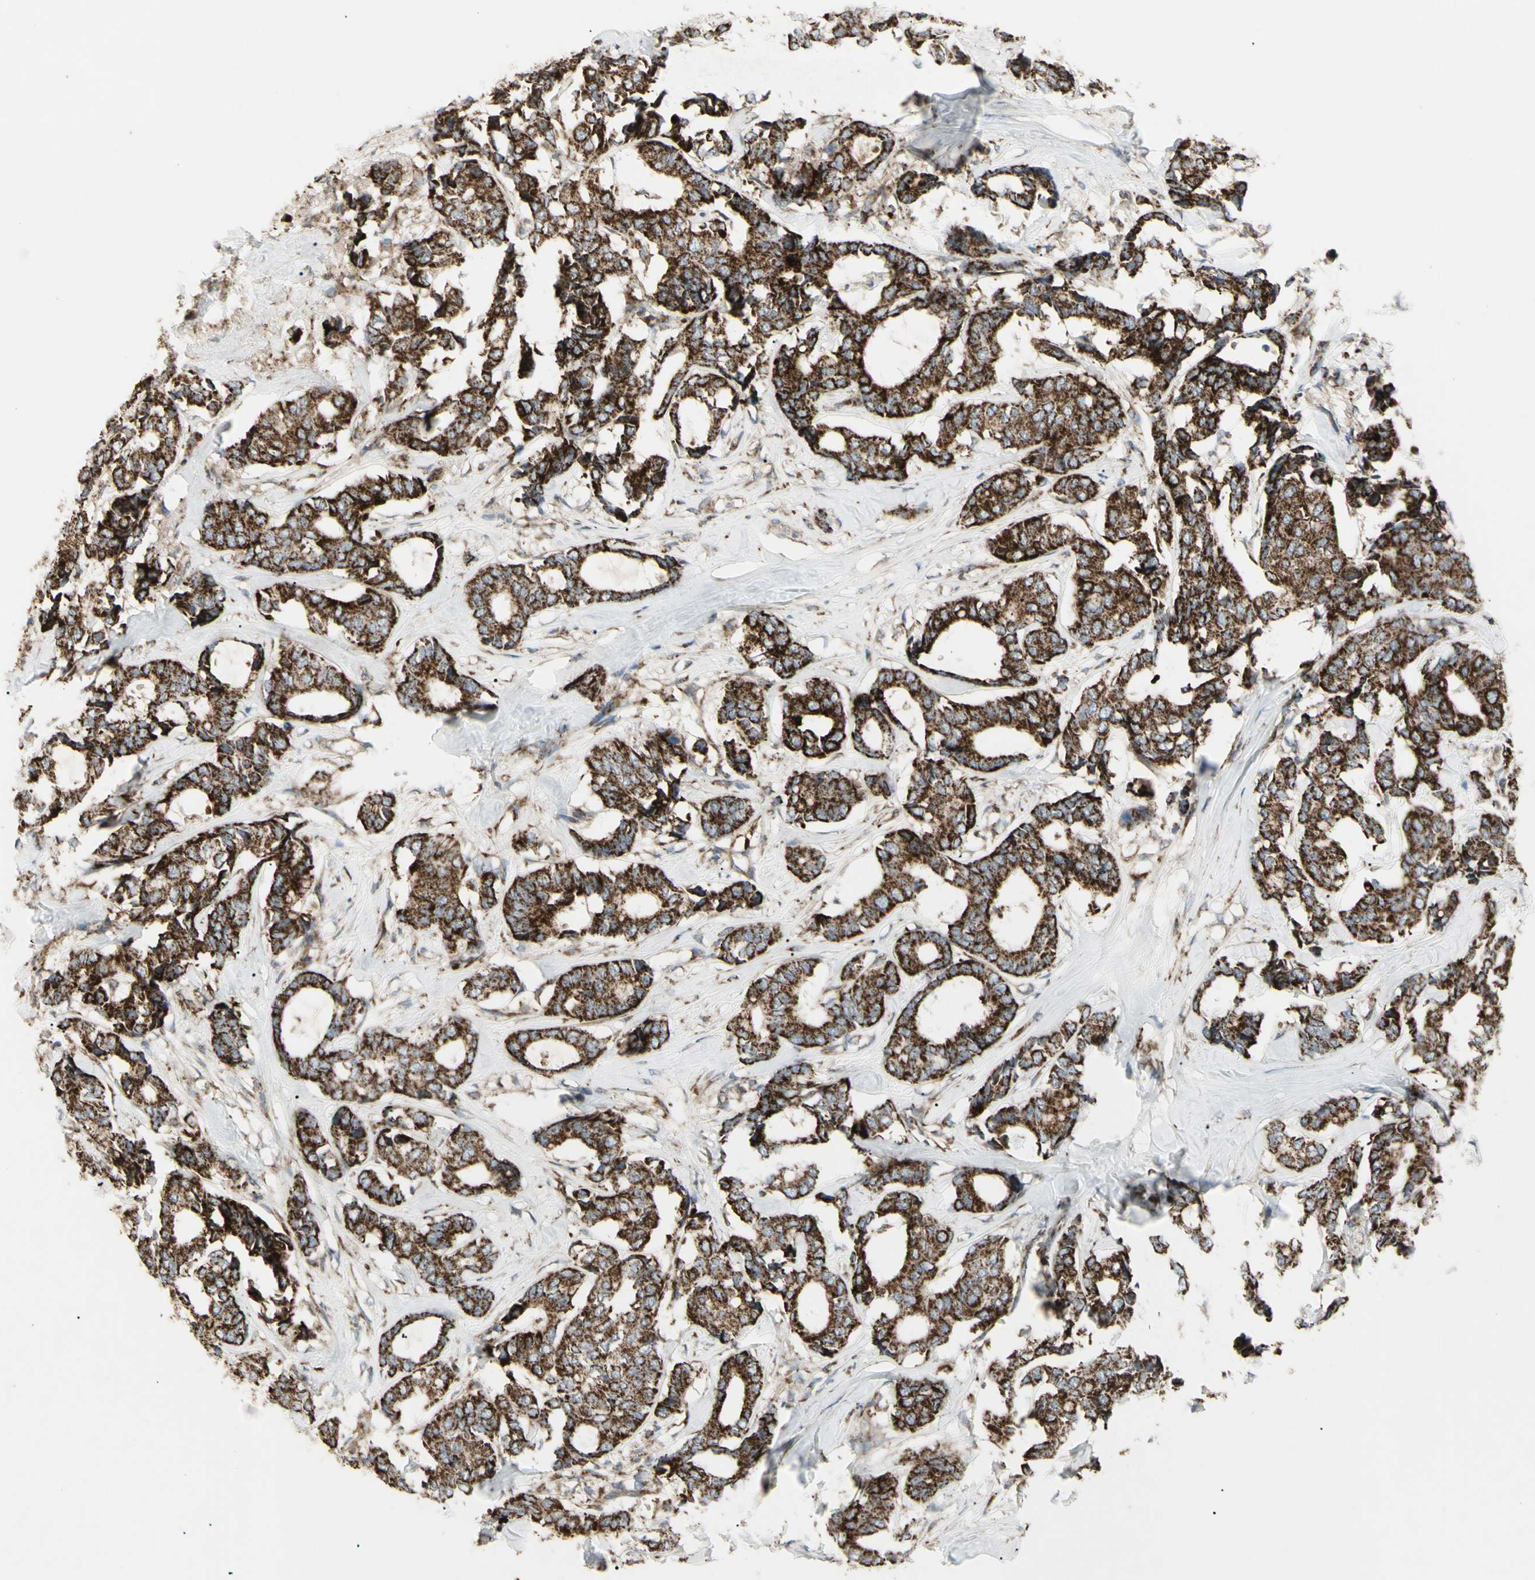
{"staining": {"intensity": "strong", "quantity": ">75%", "location": "cytoplasmic/membranous"}, "tissue": "breast cancer", "cell_type": "Tumor cells", "image_type": "cancer", "snomed": [{"axis": "morphology", "description": "Duct carcinoma"}, {"axis": "topography", "description": "Breast"}], "caption": "Human breast invasive ductal carcinoma stained for a protein (brown) reveals strong cytoplasmic/membranous positive positivity in approximately >75% of tumor cells.", "gene": "CYB5R1", "patient": {"sex": "female", "age": 87}}